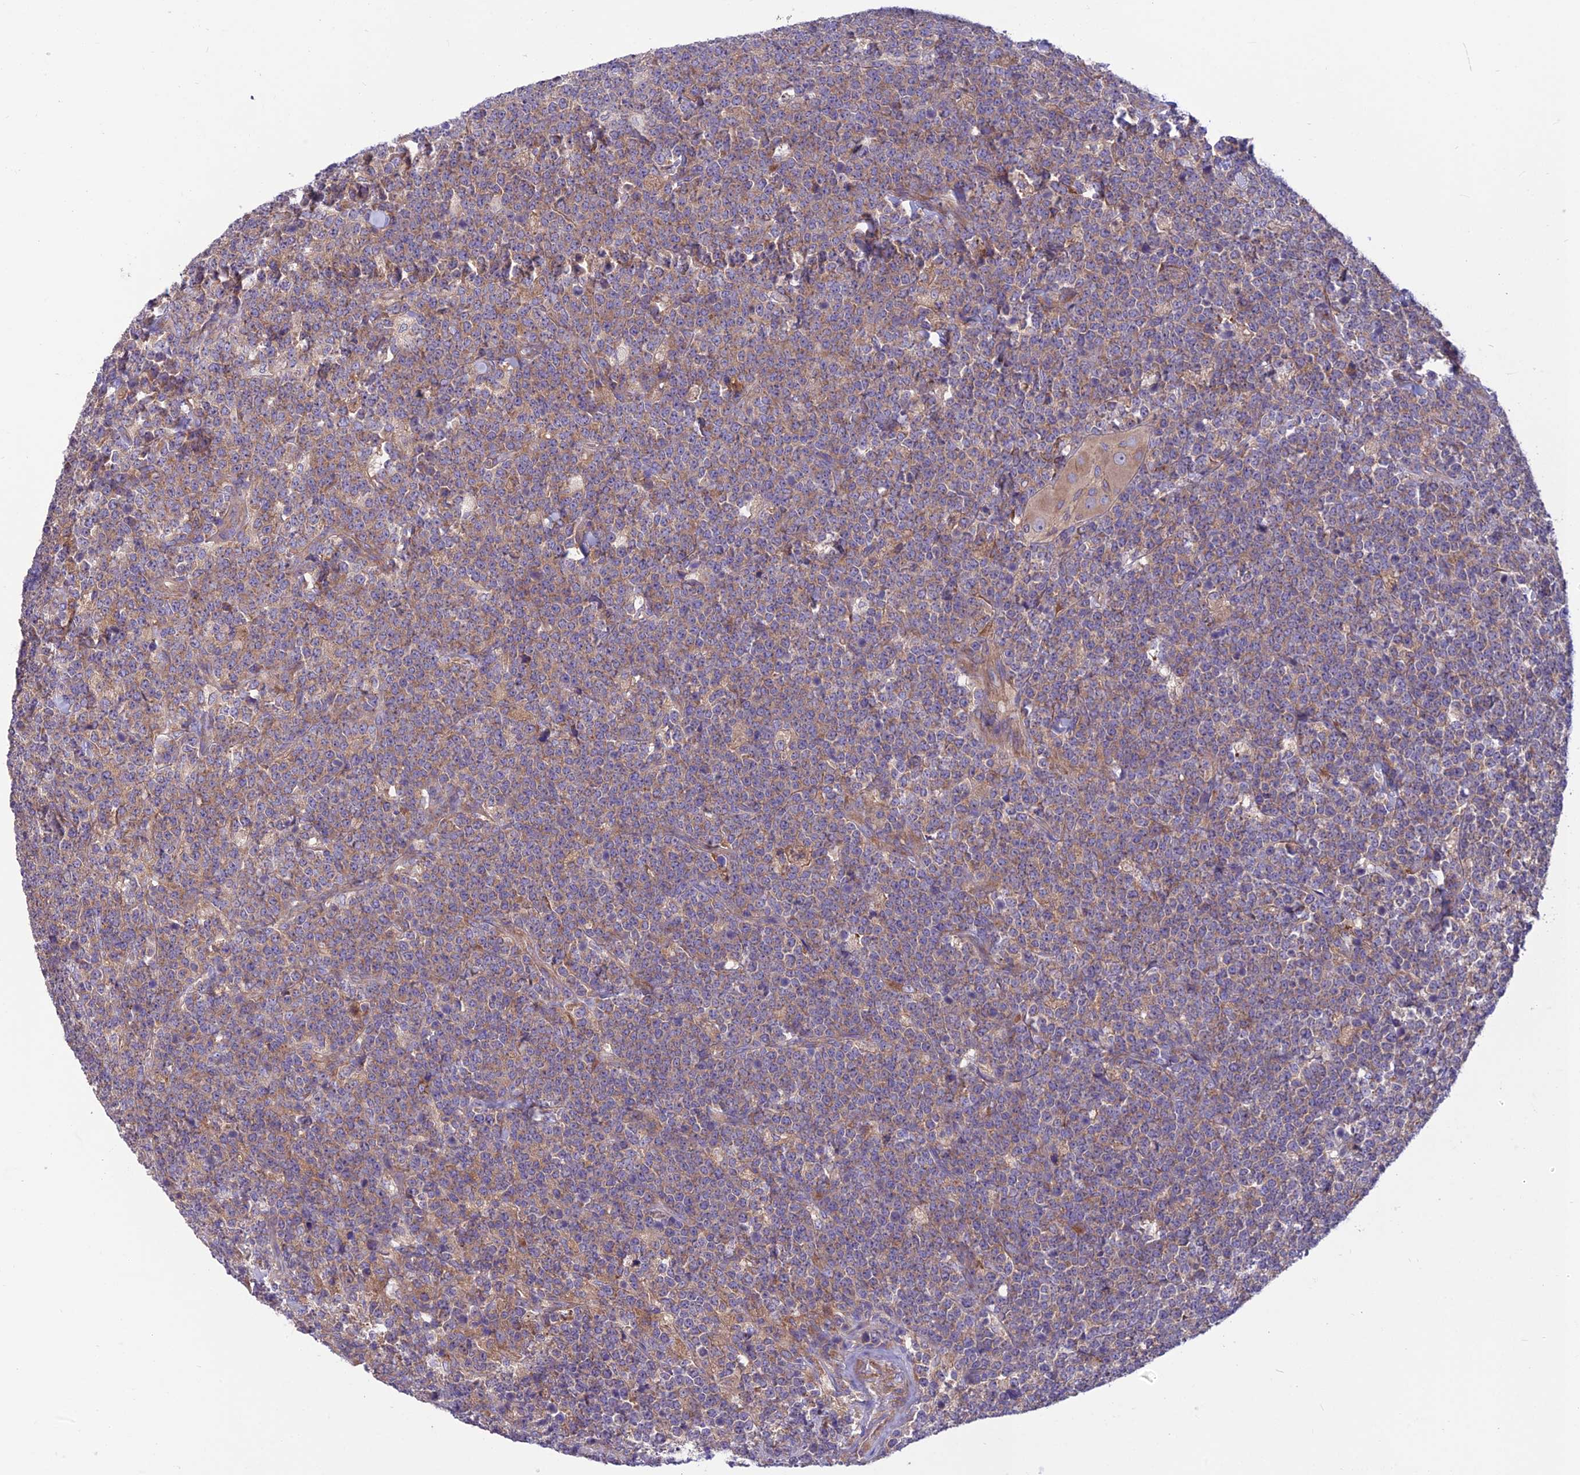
{"staining": {"intensity": "weak", "quantity": "25%-75%", "location": "cytoplasmic/membranous"}, "tissue": "lymphoma", "cell_type": "Tumor cells", "image_type": "cancer", "snomed": [{"axis": "morphology", "description": "Malignant lymphoma, non-Hodgkin's type, High grade"}, {"axis": "topography", "description": "Small intestine"}], "caption": "Lymphoma stained for a protein shows weak cytoplasmic/membranous positivity in tumor cells. The protein of interest is shown in brown color, while the nuclei are stained blue.", "gene": "VPS16", "patient": {"sex": "male", "age": 8}}